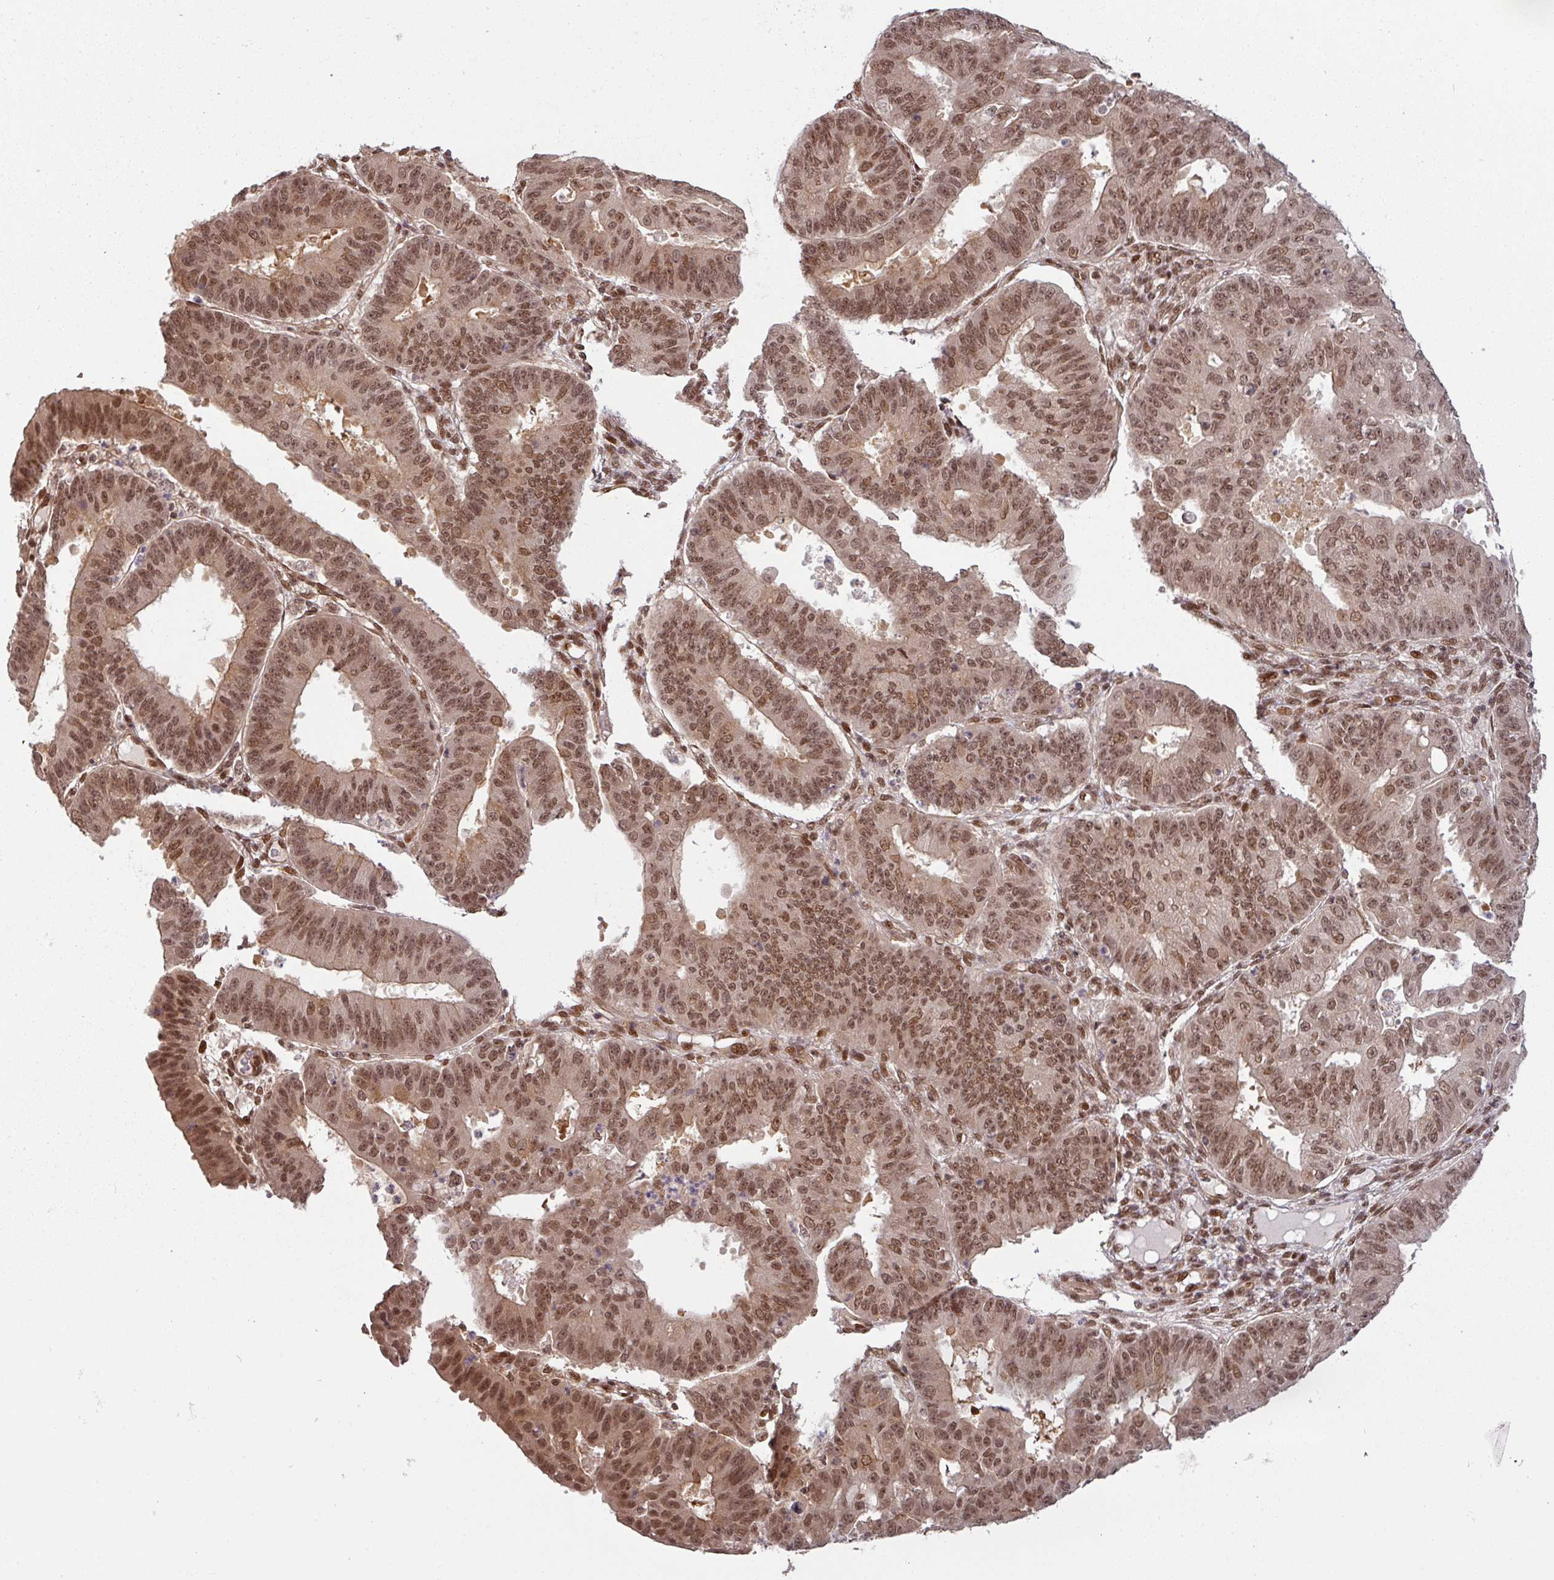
{"staining": {"intensity": "moderate", "quantity": ">75%", "location": "nuclear"}, "tissue": "ovarian cancer", "cell_type": "Tumor cells", "image_type": "cancer", "snomed": [{"axis": "morphology", "description": "Carcinoma, endometroid"}, {"axis": "topography", "description": "Appendix"}, {"axis": "topography", "description": "Ovary"}], "caption": "Immunohistochemistry of ovarian cancer (endometroid carcinoma) demonstrates medium levels of moderate nuclear staining in about >75% of tumor cells.", "gene": "SIK3", "patient": {"sex": "female", "age": 42}}